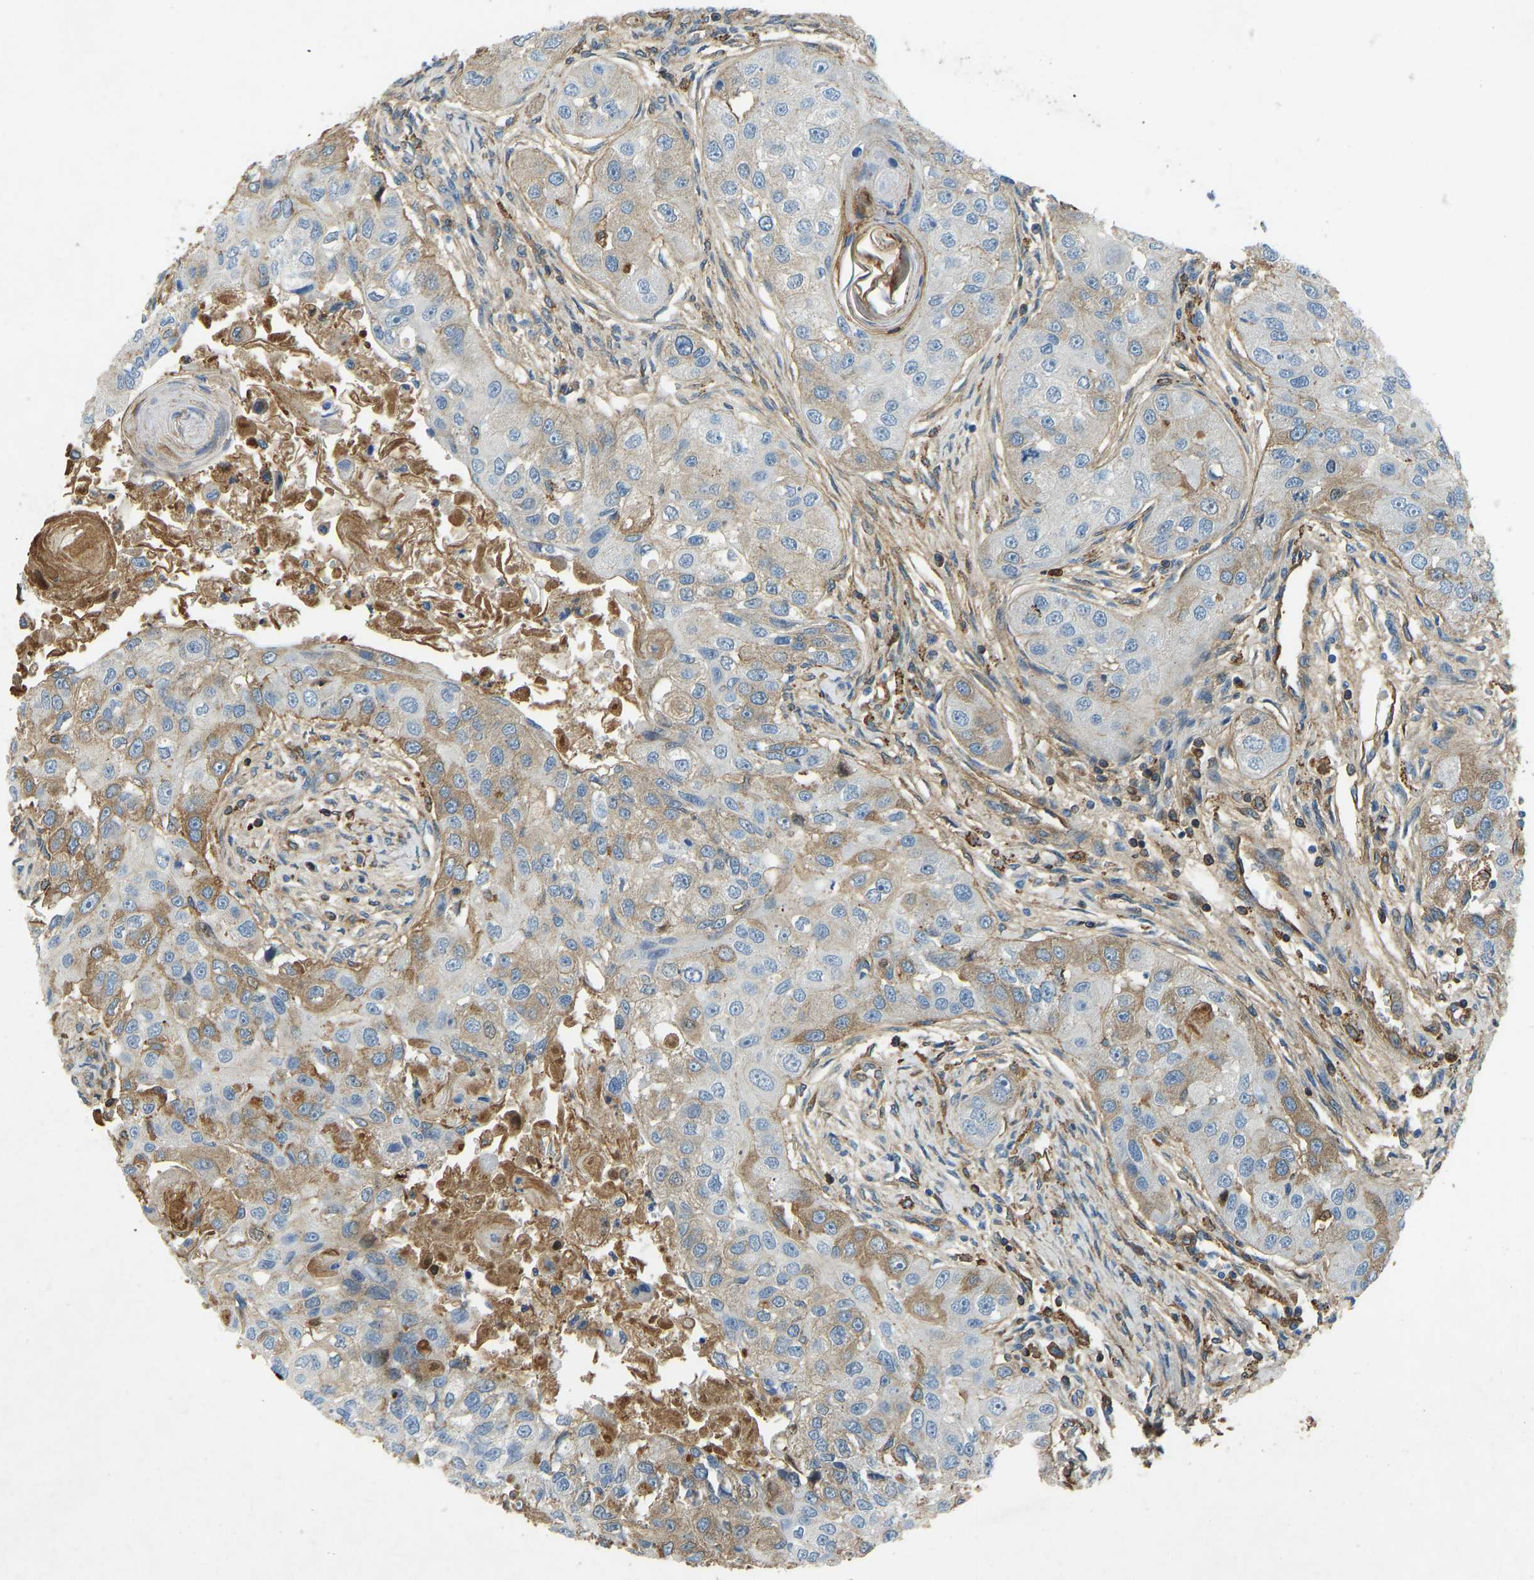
{"staining": {"intensity": "moderate", "quantity": "<25%", "location": "cytoplasmic/membranous"}, "tissue": "head and neck cancer", "cell_type": "Tumor cells", "image_type": "cancer", "snomed": [{"axis": "morphology", "description": "Normal tissue, NOS"}, {"axis": "morphology", "description": "Squamous cell carcinoma, NOS"}, {"axis": "topography", "description": "Skeletal muscle"}, {"axis": "topography", "description": "Head-Neck"}], "caption": "This is an image of IHC staining of head and neck cancer, which shows moderate staining in the cytoplasmic/membranous of tumor cells.", "gene": "THBS4", "patient": {"sex": "male", "age": 51}}